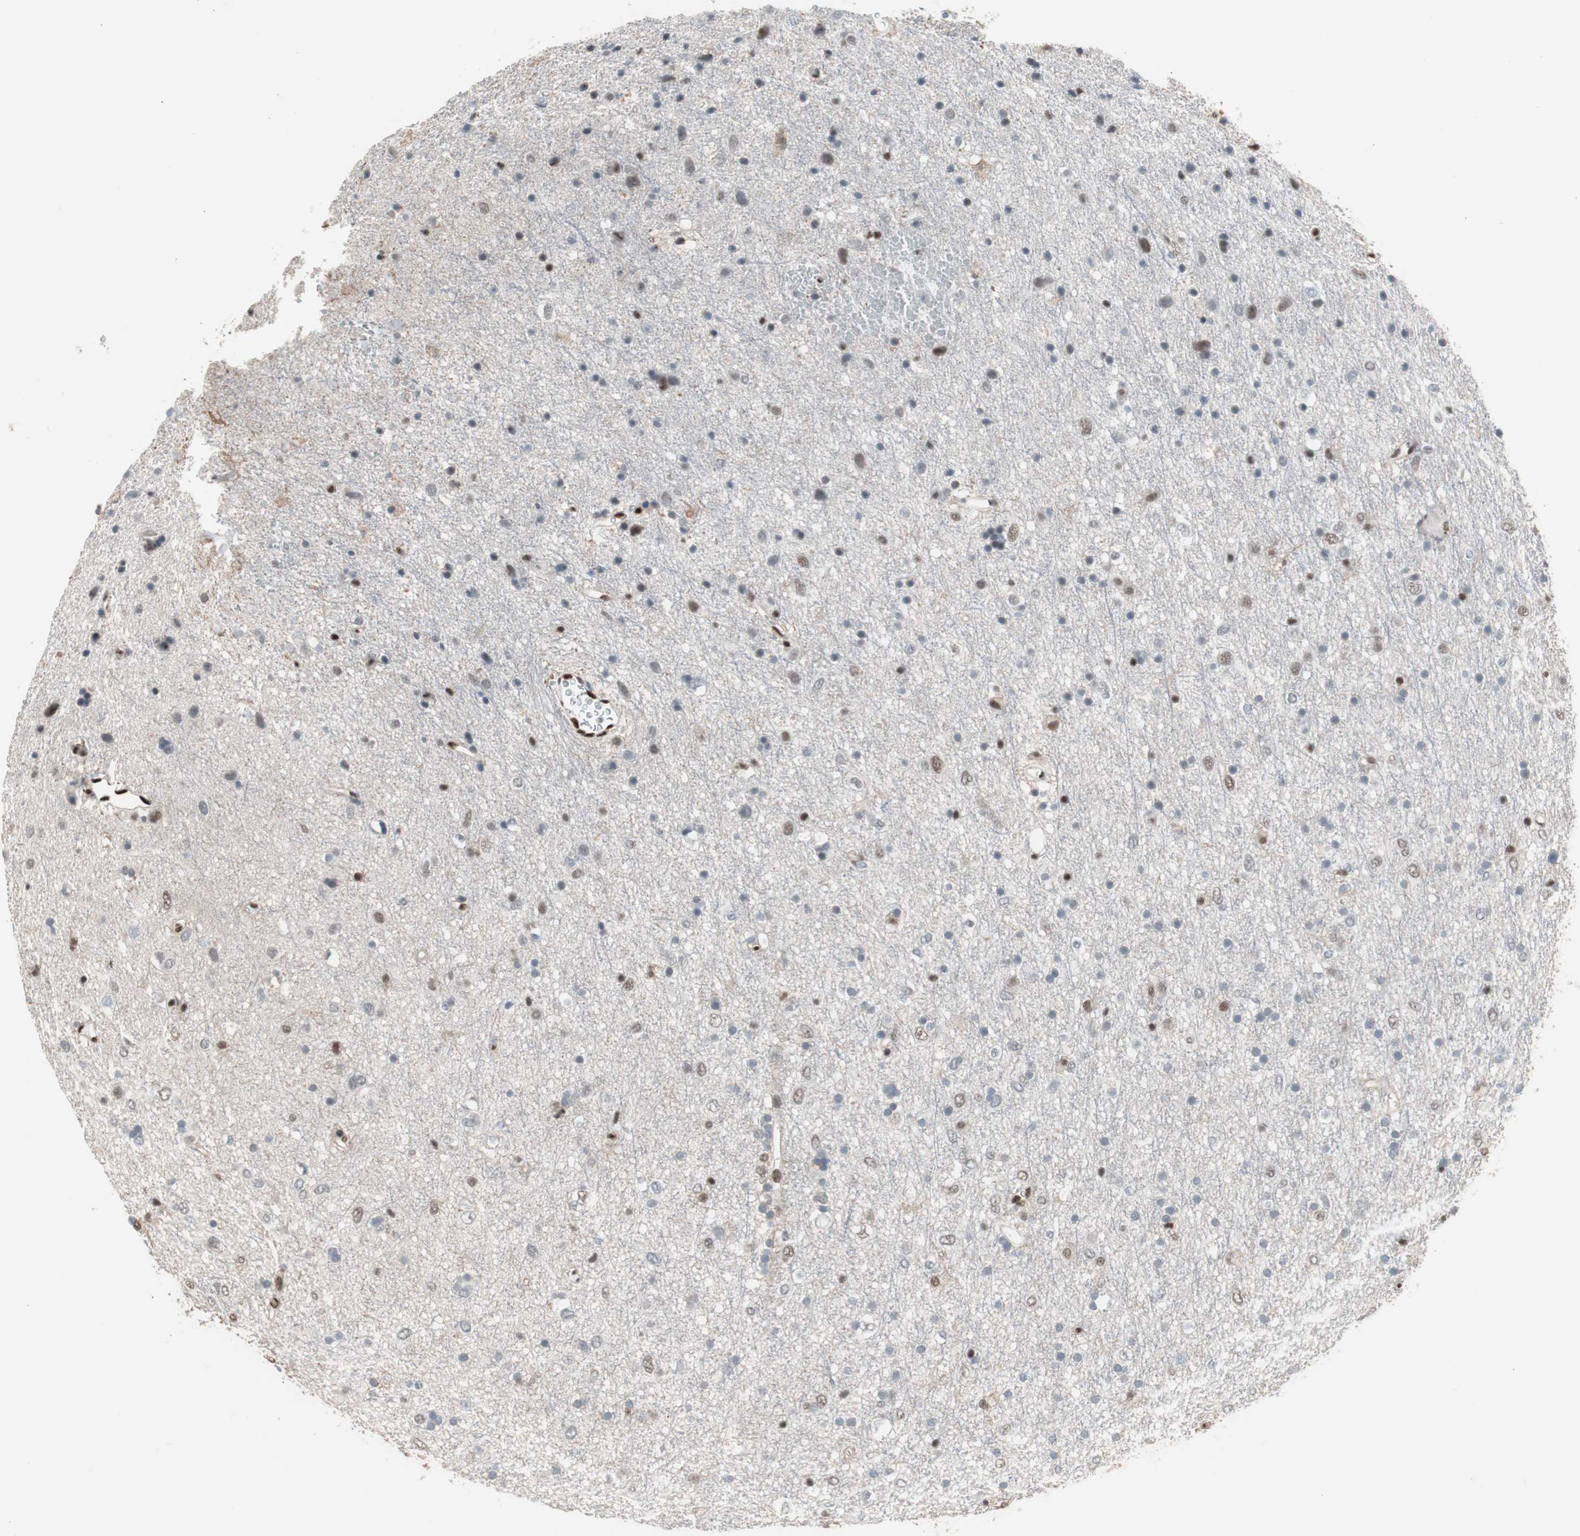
{"staining": {"intensity": "weak", "quantity": "<25%", "location": "nuclear"}, "tissue": "glioma", "cell_type": "Tumor cells", "image_type": "cancer", "snomed": [{"axis": "morphology", "description": "Glioma, malignant, Low grade"}, {"axis": "topography", "description": "Brain"}], "caption": "This micrograph is of malignant glioma (low-grade) stained with immunohistochemistry (IHC) to label a protein in brown with the nuclei are counter-stained blue. There is no positivity in tumor cells.", "gene": "PML", "patient": {"sex": "male", "age": 77}}